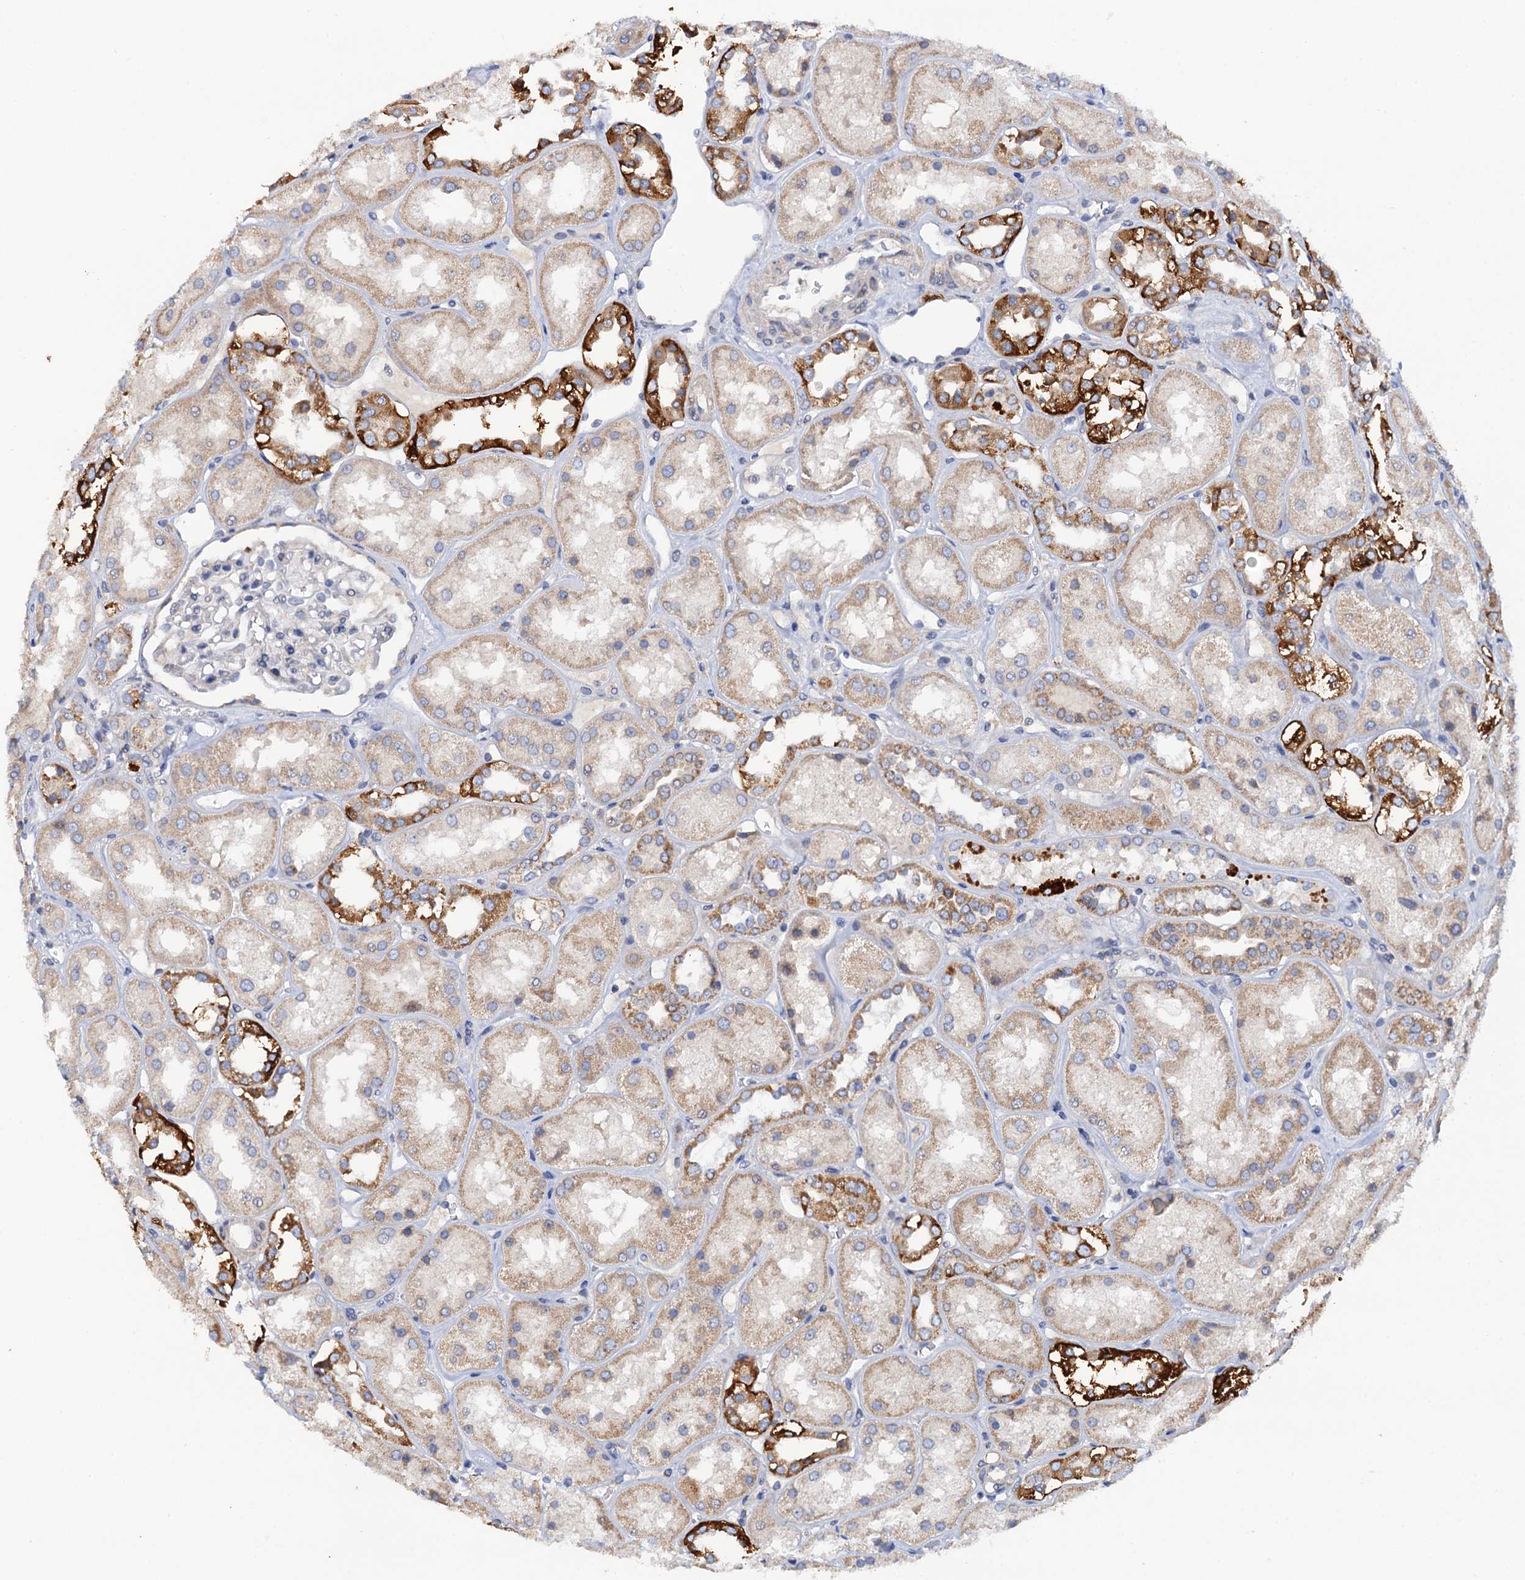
{"staining": {"intensity": "negative", "quantity": "none", "location": "none"}, "tissue": "kidney", "cell_type": "Cells in glomeruli", "image_type": "normal", "snomed": [{"axis": "morphology", "description": "Normal tissue, NOS"}, {"axis": "topography", "description": "Kidney"}], "caption": "Kidney was stained to show a protein in brown. There is no significant staining in cells in glomeruli. (Stains: DAB IHC with hematoxylin counter stain, Microscopy: brightfield microscopy at high magnification).", "gene": "MRPL48", "patient": {"sex": "male", "age": 70}}